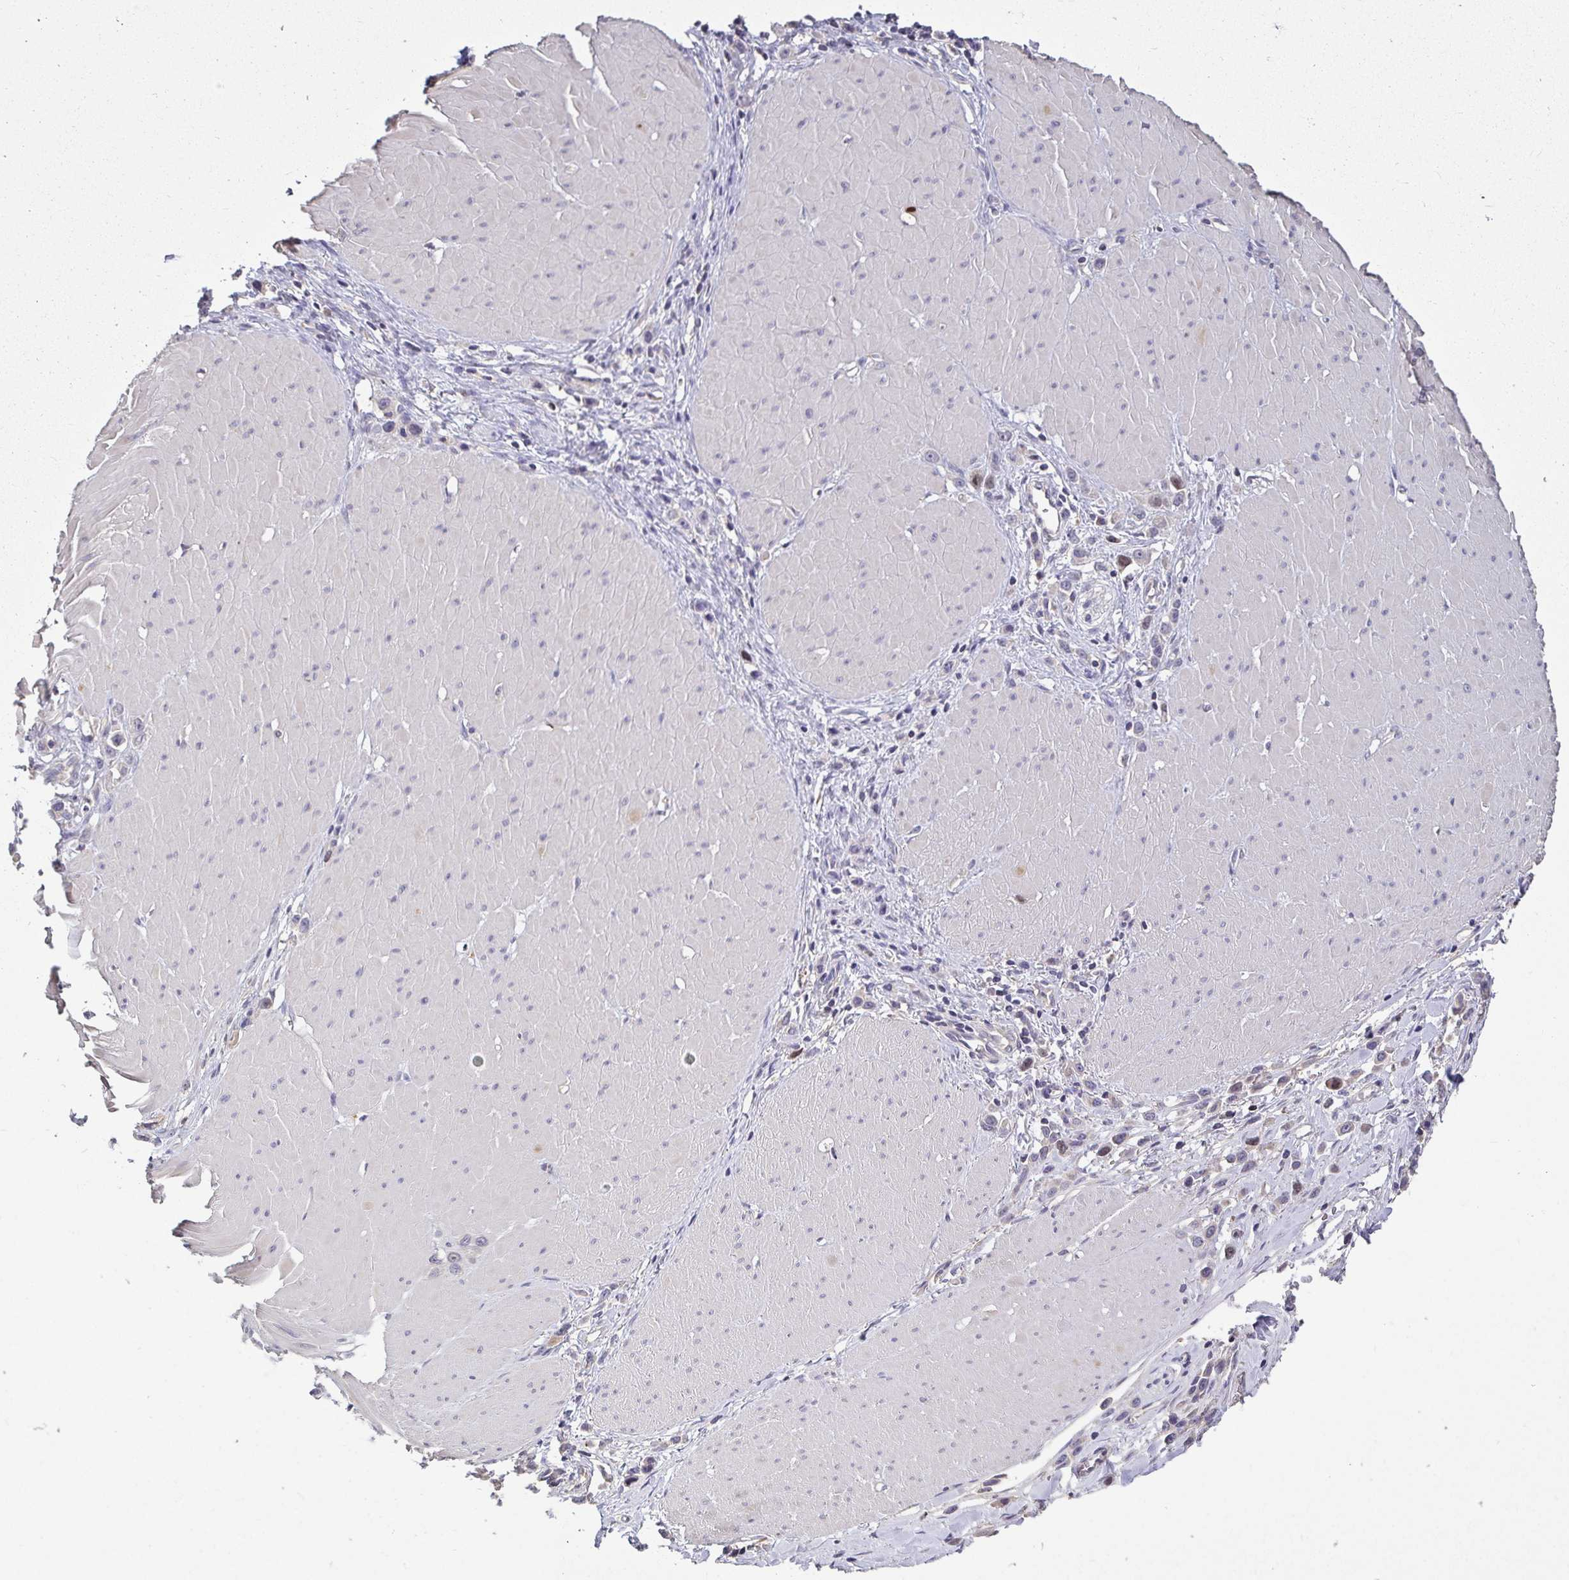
{"staining": {"intensity": "negative", "quantity": "none", "location": "none"}, "tissue": "stomach cancer", "cell_type": "Tumor cells", "image_type": "cancer", "snomed": [{"axis": "morphology", "description": "Adenocarcinoma, NOS"}, {"axis": "topography", "description": "Stomach"}], "caption": "This photomicrograph is of stomach cancer stained with immunohistochemistry (IHC) to label a protein in brown with the nuclei are counter-stained blue. There is no expression in tumor cells. (DAB IHC with hematoxylin counter stain).", "gene": "ANLN", "patient": {"sex": "male", "age": 47}}